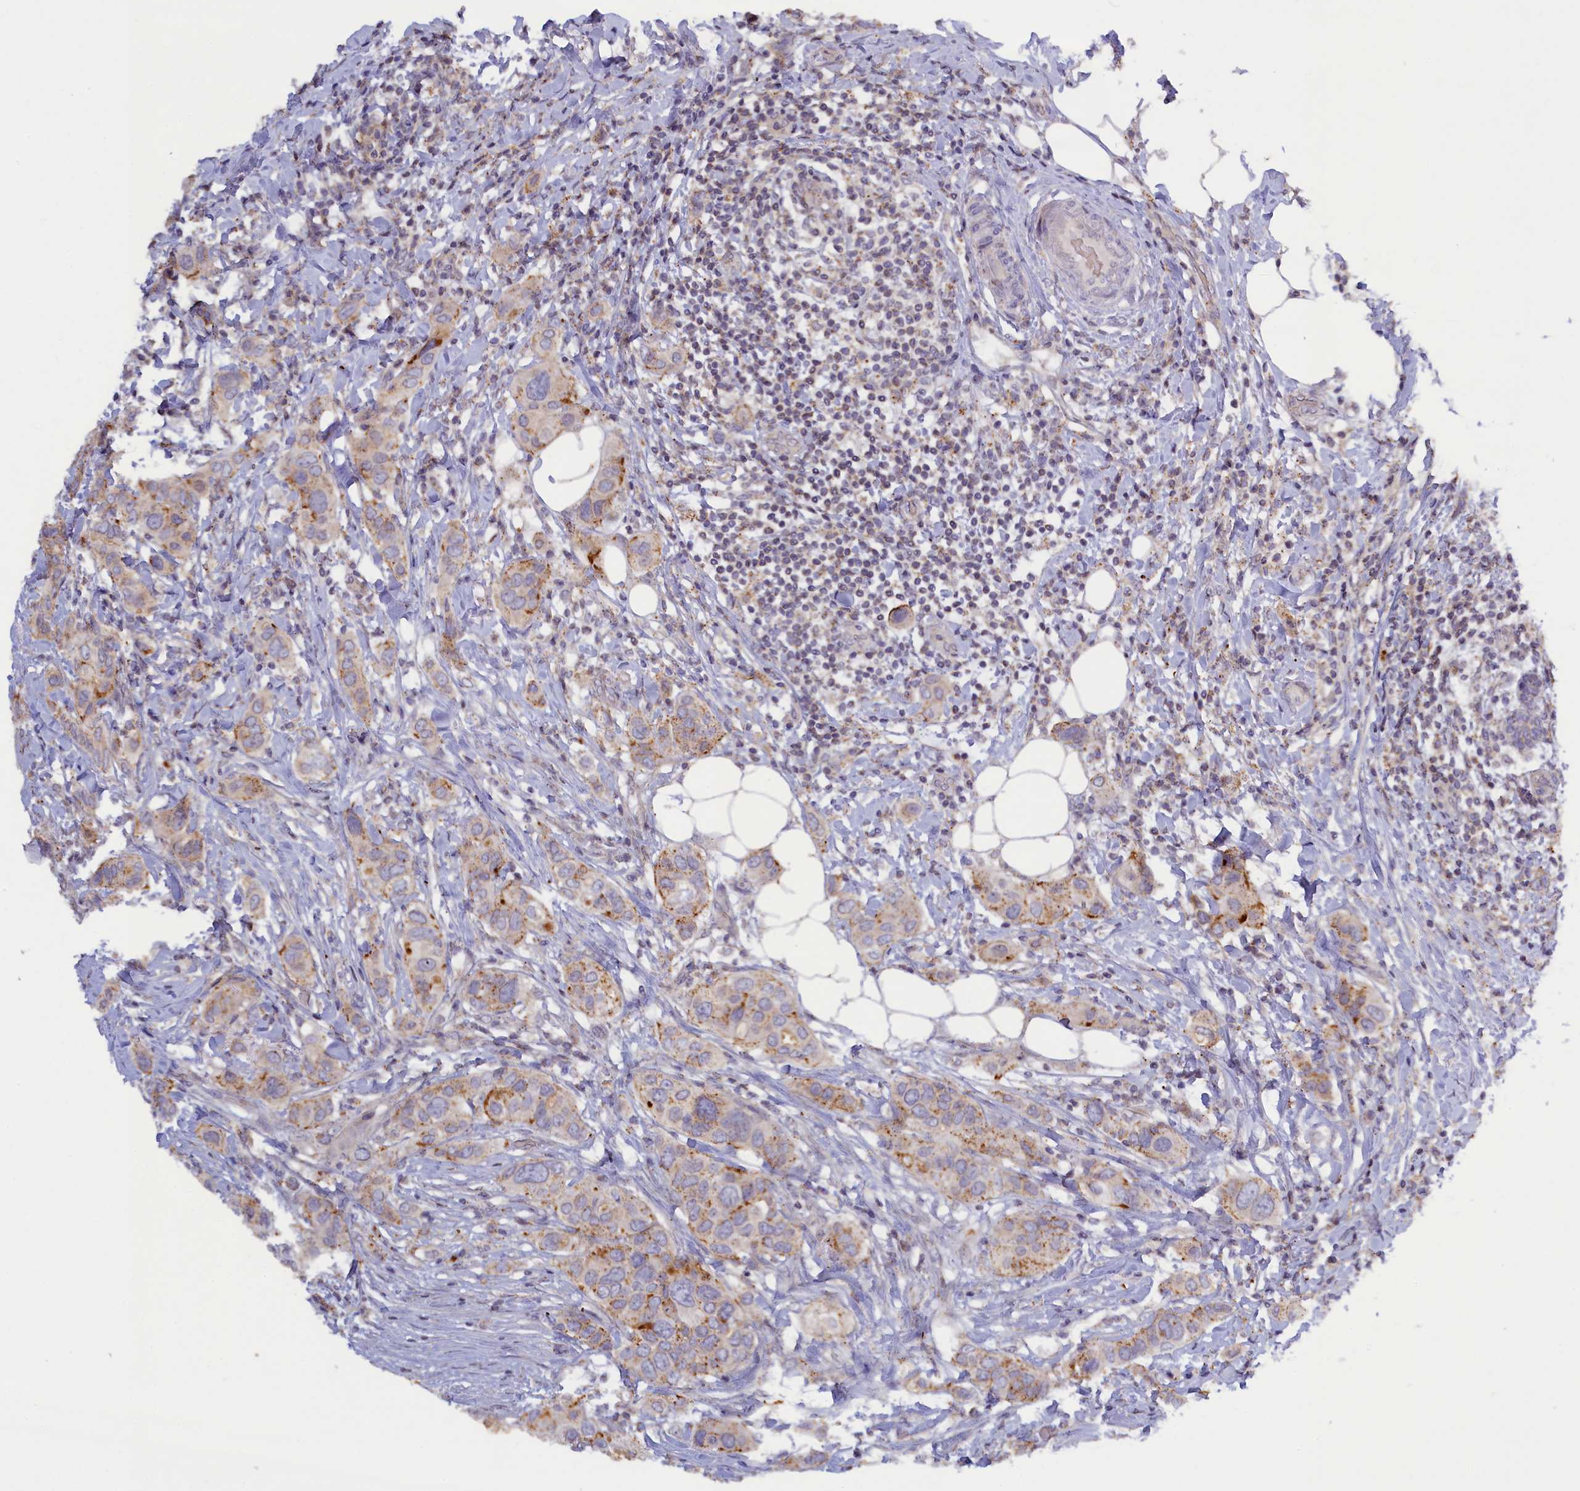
{"staining": {"intensity": "moderate", "quantity": "<25%", "location": "cytoplasmic/membranous"}, "tissue": "breast cancer", "cell_type": "Tumor cells", "image_type": "cancer", "snomed": [{"axis": "morphology", "description": "Lobular carcinoma"}, {"axis": "topography", "description": "Breast"}], "caption": "Protein positivity by immunohistochemistry demonstrates moderate cytoplasmic/membranous positivity in about <25% of tumor cells in breast cancer. (Stains: DAB (3,3'-diaminobenzidine) in brown, nuclei in blue, Microscopy: brightfield microscopy at high magnification).", "gene": "HYKK", "patient": {"sex": "female", "age": 51}}